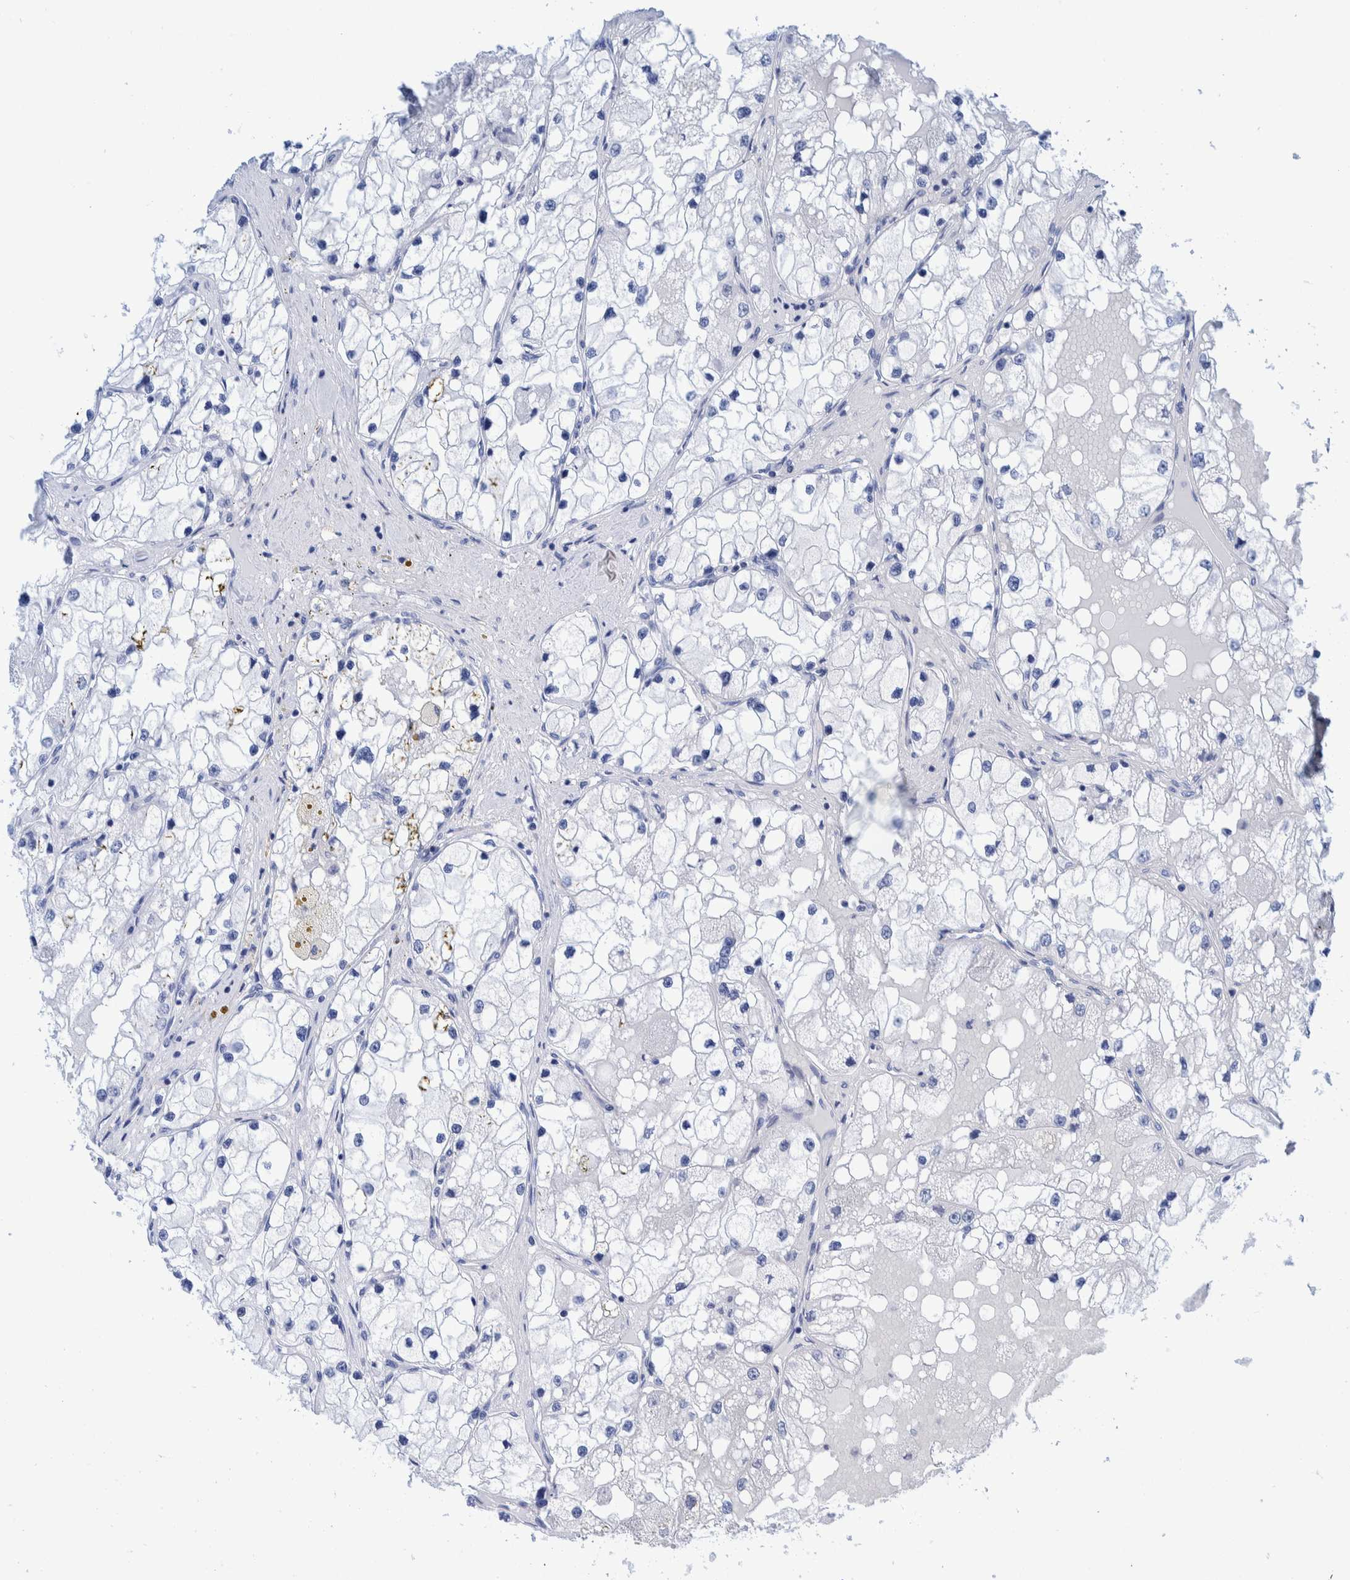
{"staining": {"intensity": "negative", "quantity": "none", "location": "none"}, "tissue": "renal cancer", "cell_type": "Tumor cells", "image_type": "cancer", "snomed": [{"axis": "morphology", "description": "Adenocarcinoma, NOS"}, {"axis": "topography", "description": "Kidney"}], "caption": "The micrograph shows no staining of tumor cells in renal cancer. (Stains: DAB IHC with hematoxylin counter stain, Microscopy: brightfield microscopy at high magnification).", "gene": "KRT14", "patient": {"sex": "male", "age": 68}}